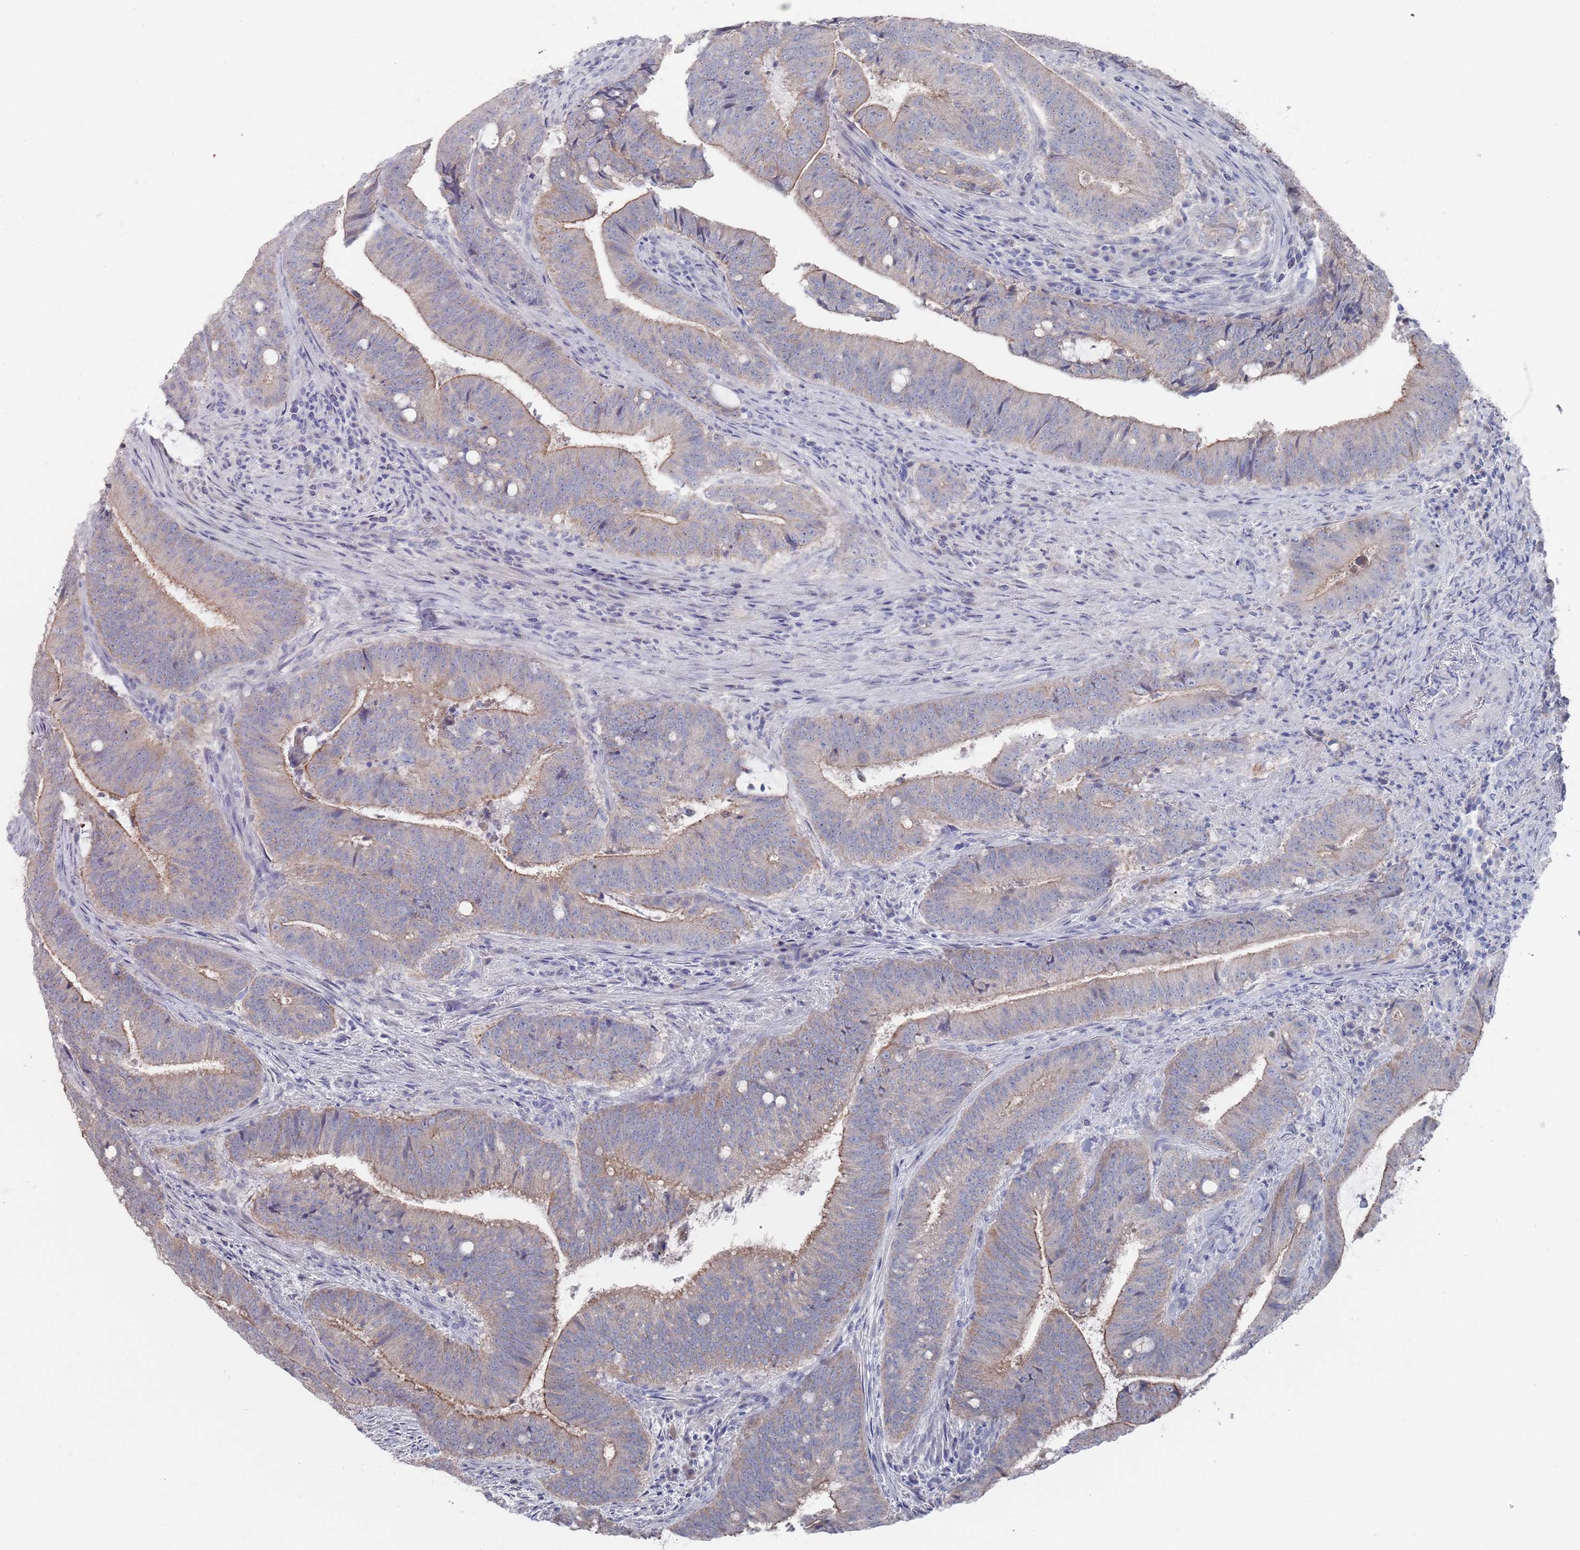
{"staining": {"intensity": "moderate", "quantity": "25%-75%", "location": "cytoplasmic/membranous"}, "tissue": "colorectal cancer", "cell_type": "Tumor cells", "image_type": "cancer", "snomed": [{"axis": "morphology", "description": "Adenocarcinoma, NOS"}, {"axis": "topography", "description": "Colon"}], "caption": "Immunohistochemical staining of human colorectal cancer (adenocarcinoma) shows medium levels of moderate cytoplasmic/membranous positivity in about 25%-75% of tumor cells.", "gene": "PROM2", "patient": {"sex": "female", "age": 43}}